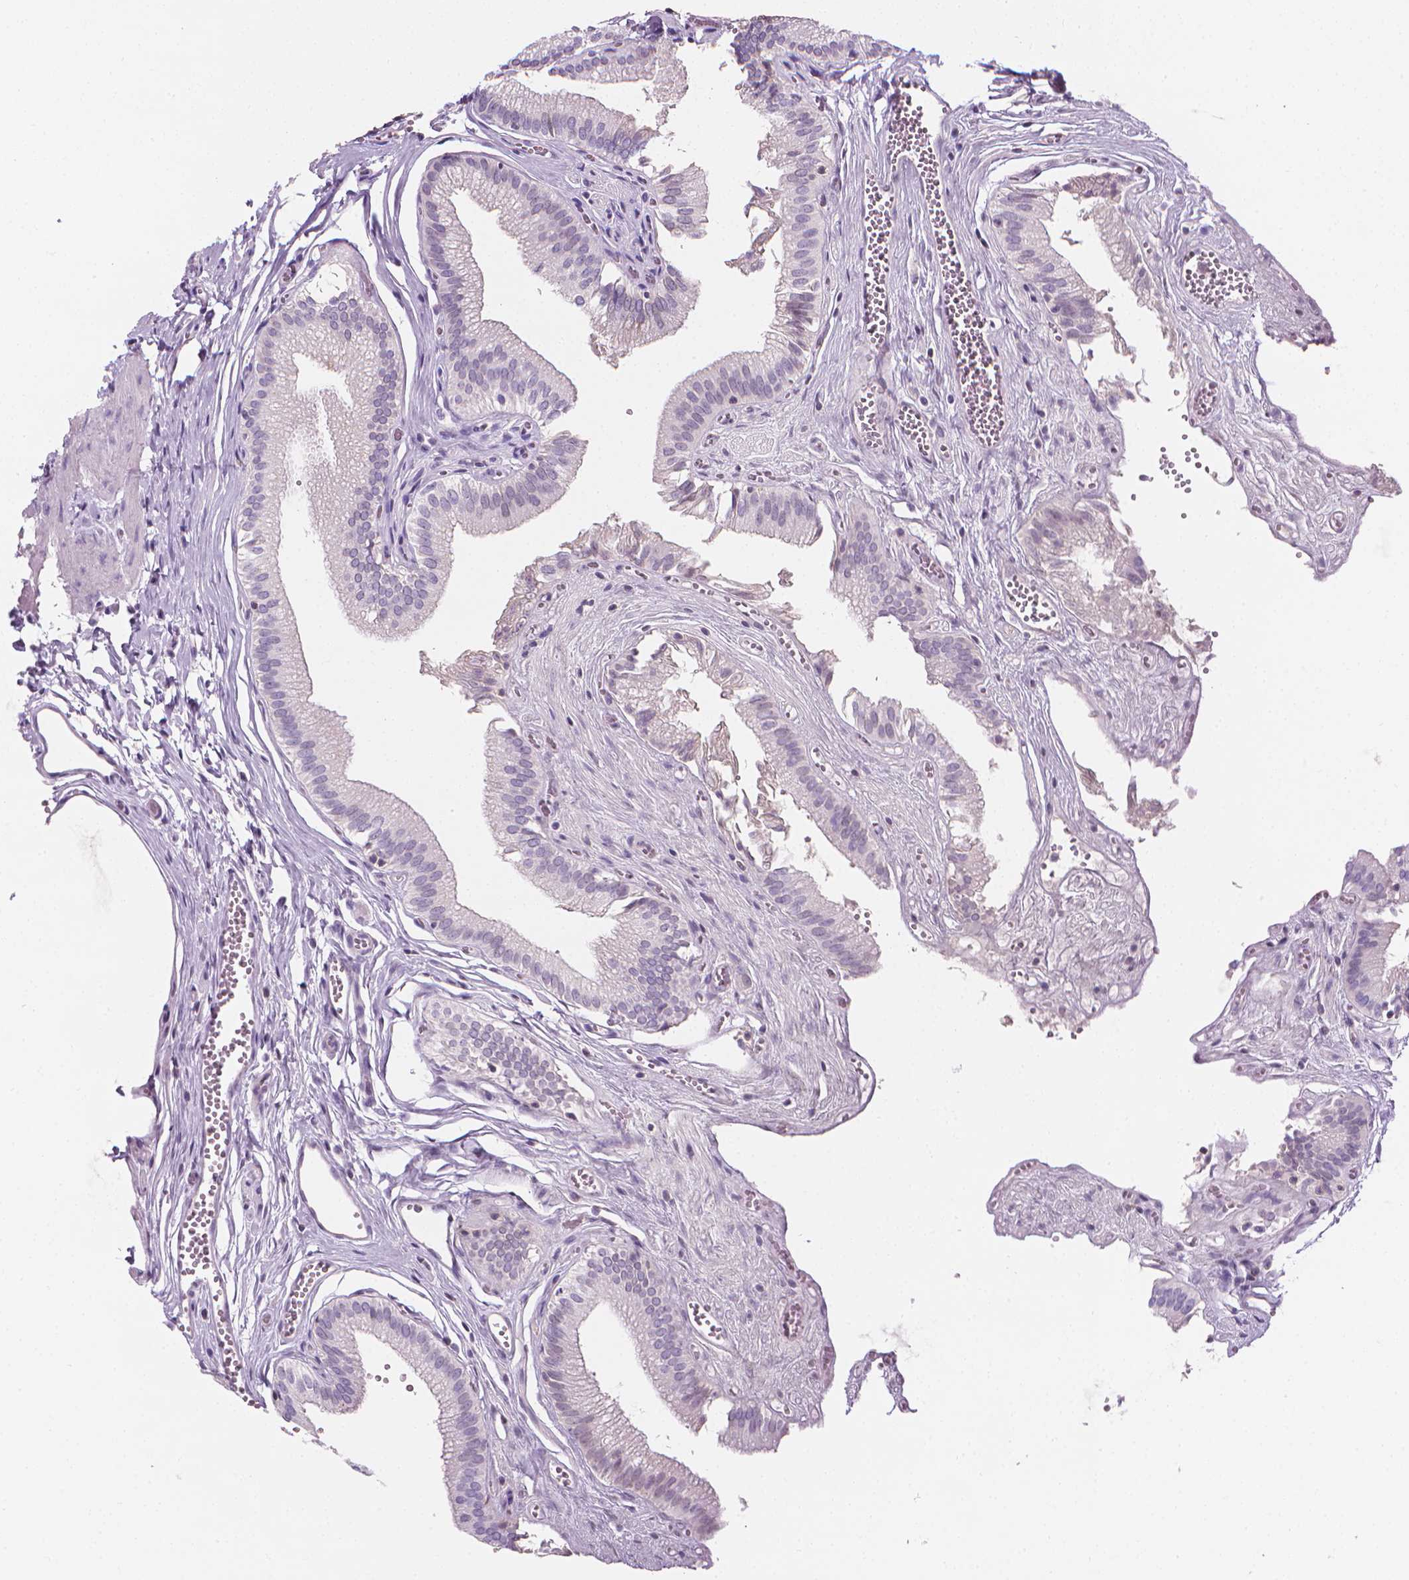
{"staining": {"intensity": "negative", "quantity": "none", "location": "none"}, "tissue": "gallbladder", "cell_type": "Glandular cells", "image_type": "normal", "snomed": [{"axis": "morphology", "description": "Normal tissue, NOS"}, {"axis": "topography", "description": "Gallbladder"}, {"axis": "topography", "description": "Peripheral nerve tissue"}], "caption": "Immunohistochemical staining of normal human gallbladder demonstrates no significant staining in glandular cells. (Immunohistochemistry, brightfield microscopy, high magnification).", "gene": "DCAF8L1", "patient": {"sex": "male", "age": 17}}